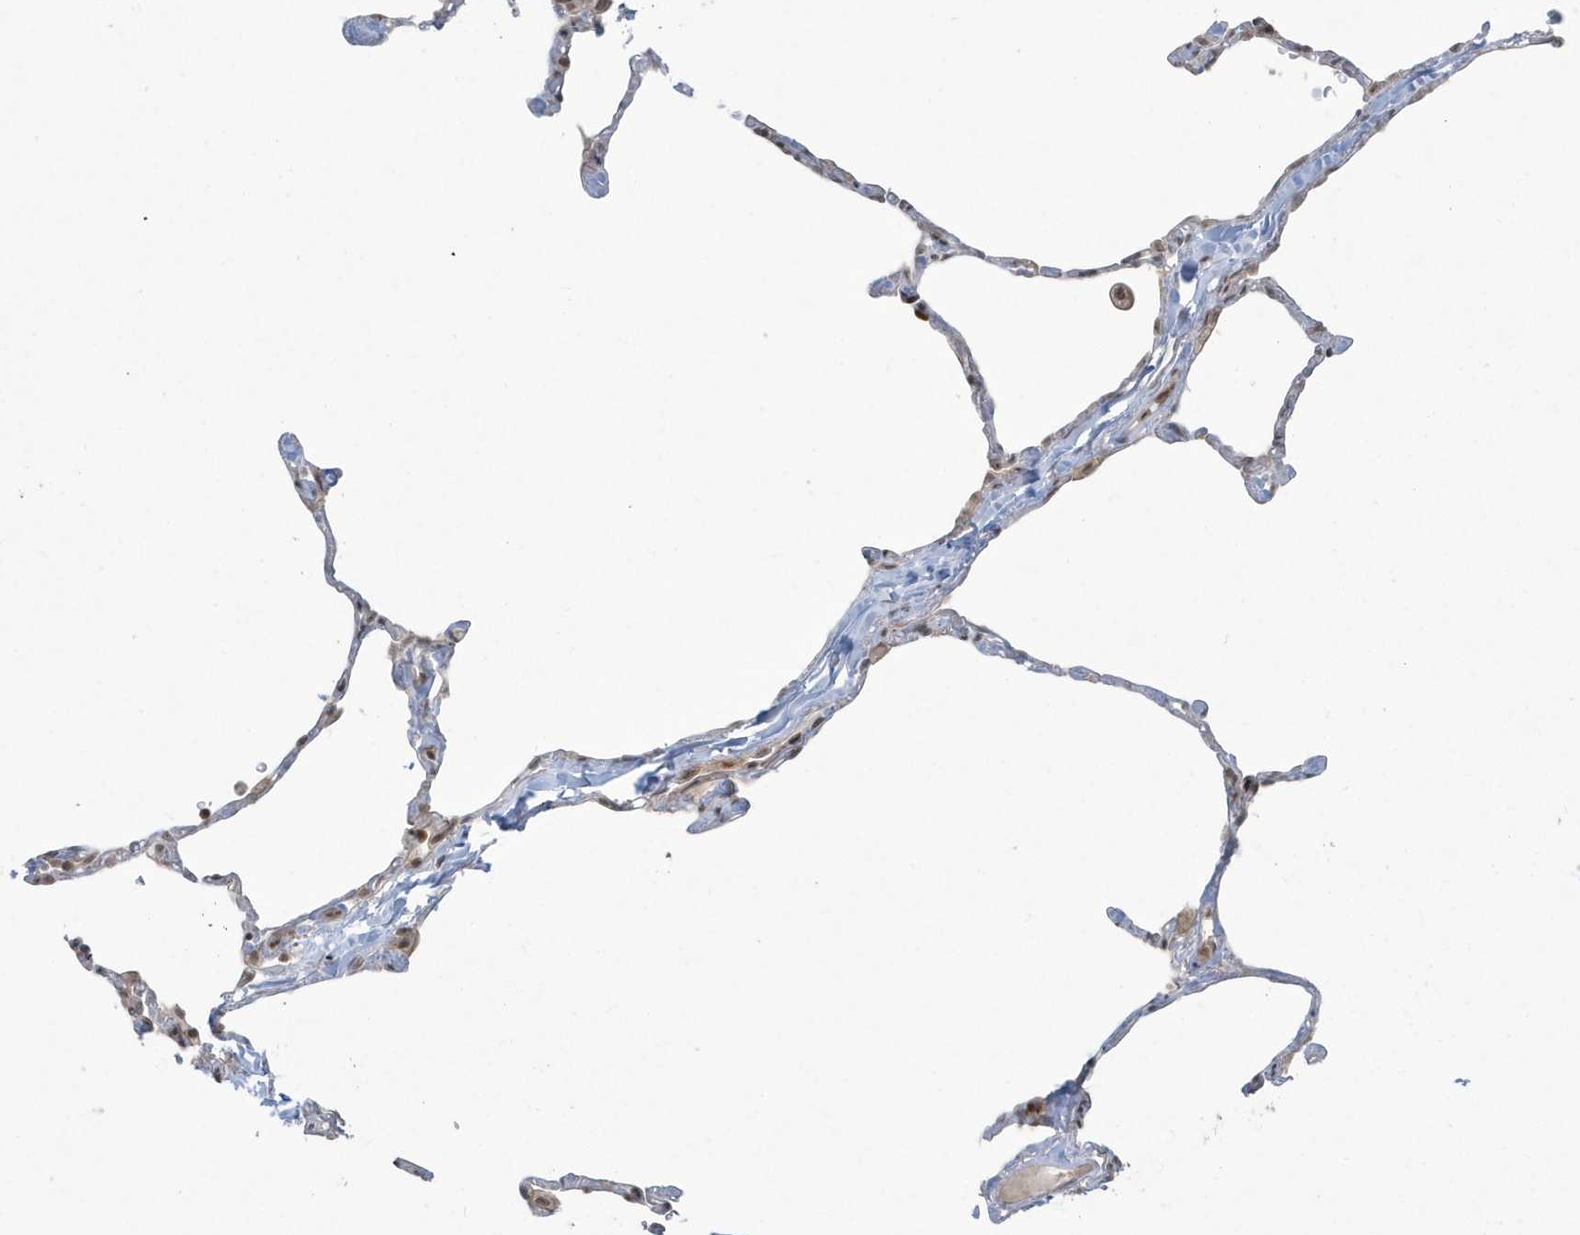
{"staining": {"intensity": "weak", "quantity": "25%-75%", "location": "nuclear"}, "tissue": "lung", "cell_type": "Alveolar cells", "image_type": "normal", "snomed": [{"axis": "morphology", "description": "Normal tissue, NOS"}, {"axis": "topography", "description": "Lung"}], "caption": "Lung was stained to show a protein in brown. There is low levels of weak nuclear expression in approximately 25%-75% of alveolar cells.", "gene": "C1orf52", "patient": {"sex": "male", "age": 65}}